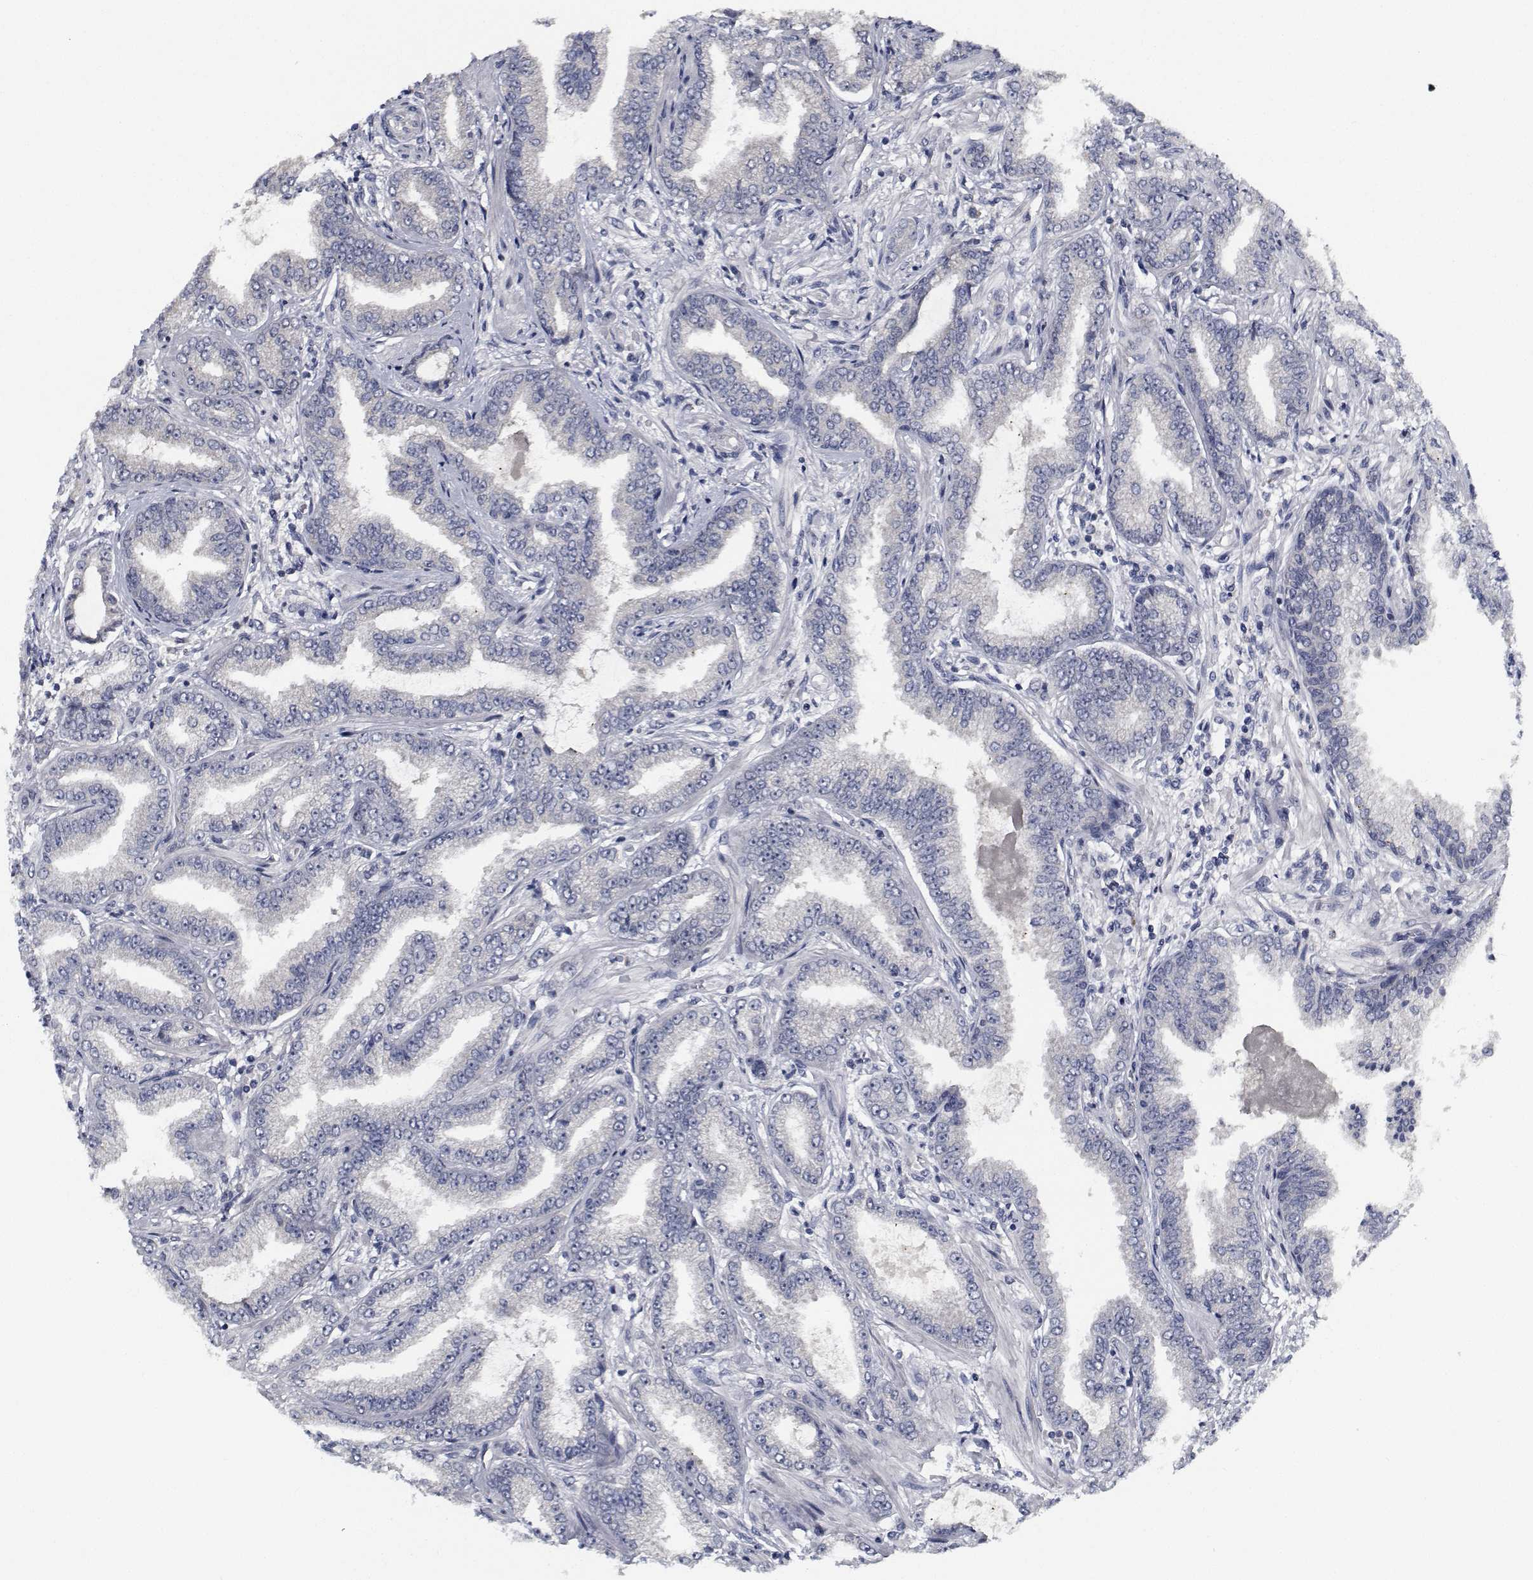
{"staining": {"intensity": "negative", "quantity": "none", "location": "none"}, "tissue": "prostate cancer", "cell_type": "Tumor cells", "image_type": "cancer", "snomed": [{"axis": "morphology", "description": "Adenocarcinoma, Low grade"}, {"axis": "topography", "description": "Prostate"}], "caption": "The IHC image has no significant positivity in tumor cells of prostate cancer (low-grade adenocarcinoma) tissue. The staining was performed using DAB to visualize the protein expression in brown, while the nuclei were stained in blue with hematoxylin (Magnification: 20x).", "gene": "NVL", "patient": {"sex": "male", "age": 55}}